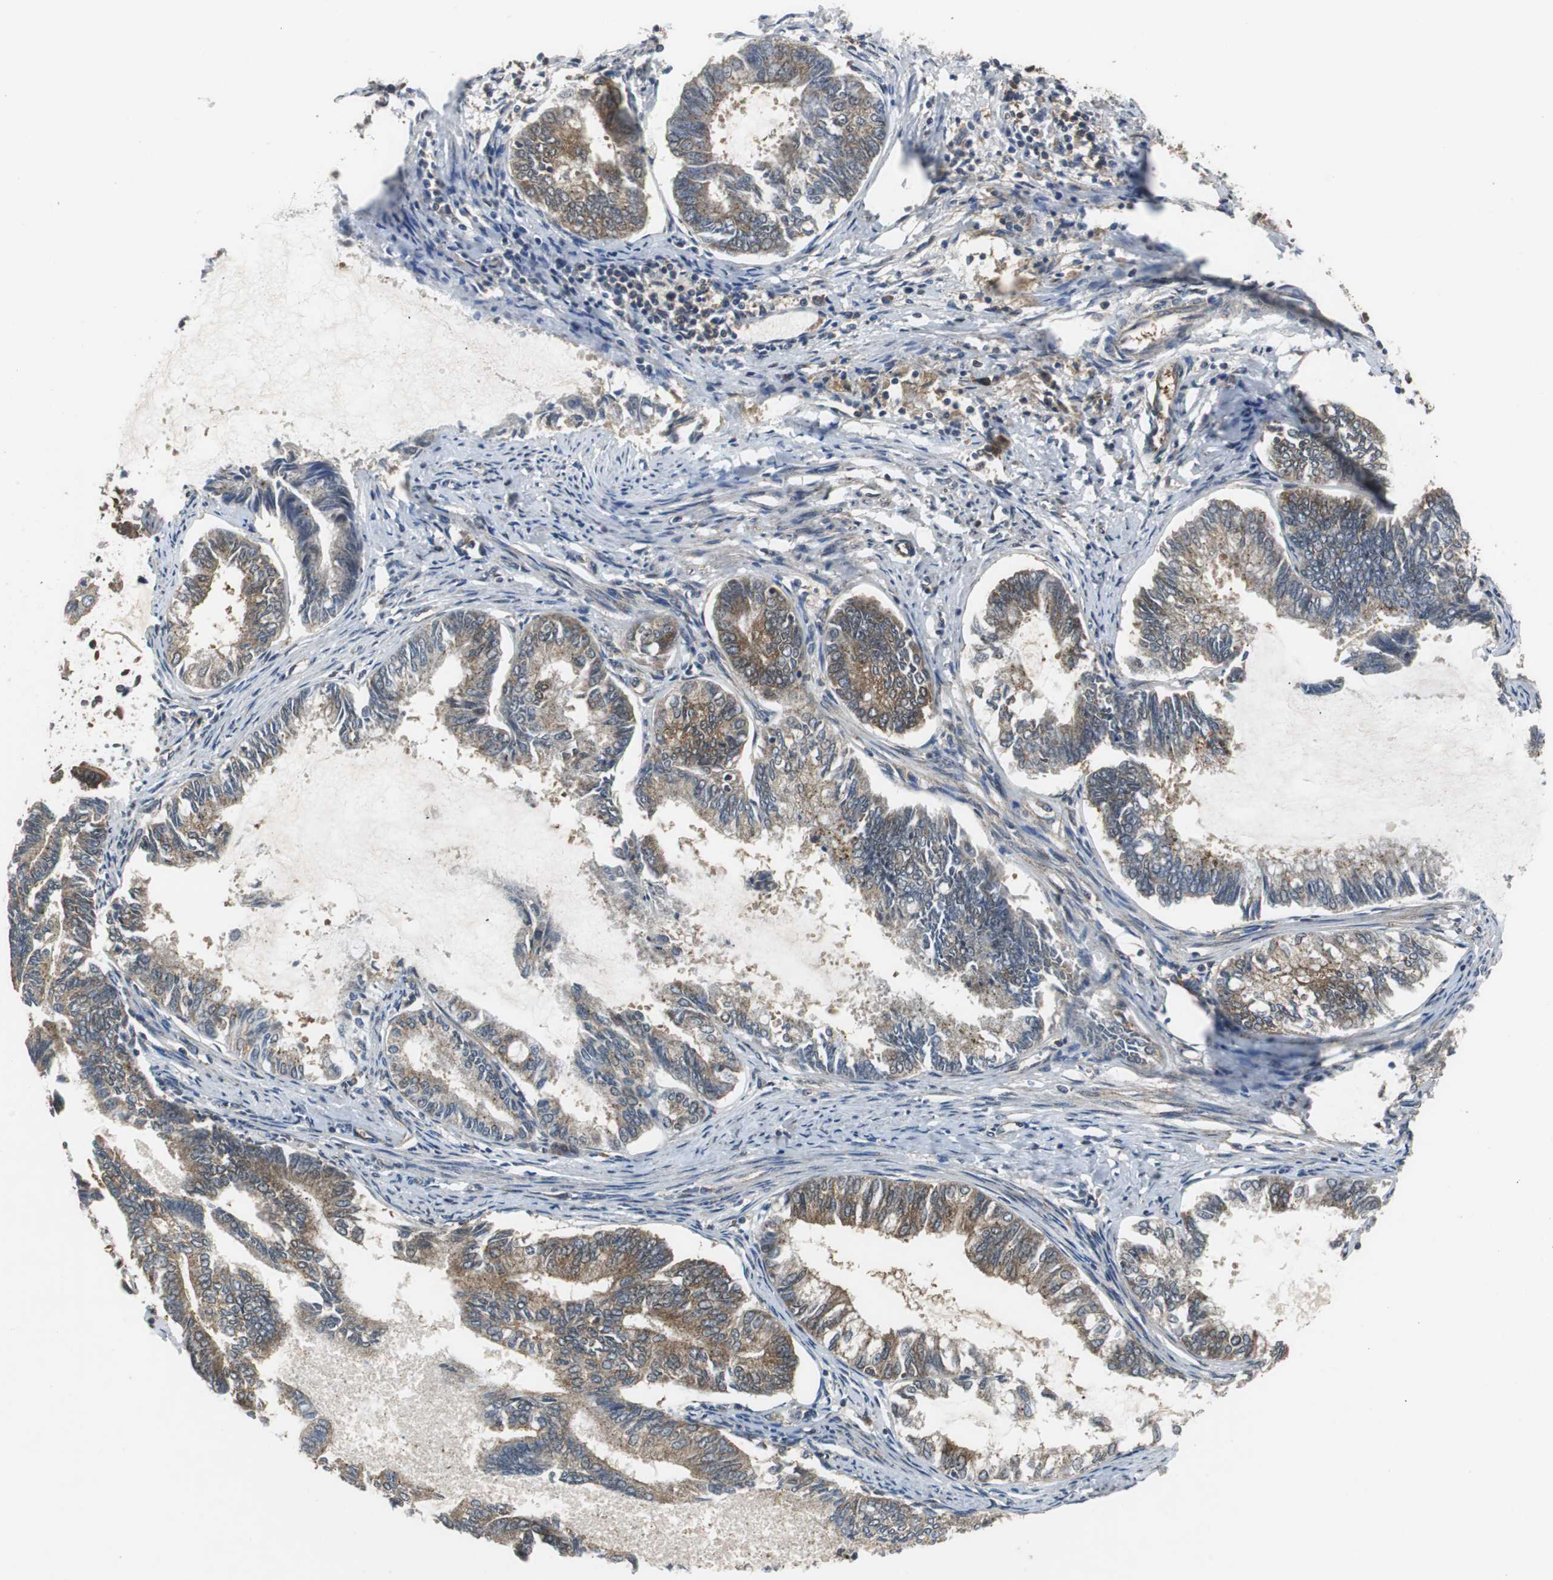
{"staining": {"intensity": "moderate", "quantity": "25%-75%", "location": "cytoplasmic/membranous"}, "tissue": "endometrial cancer", "cell_type": "Tumor cells", "image_type": "cancer", "snomed": [{"axis": "morphology", "description": "Adenocarcinoma, NOS"}, {"axis": "topography", "description": "Endometrium"}], "caption": "Endometrial adenocarcinoma stained with a protein marker shows moderate staining in tumor cells.", "gene": "VBP1", "patient": {"sex": "female", "age": 86}}